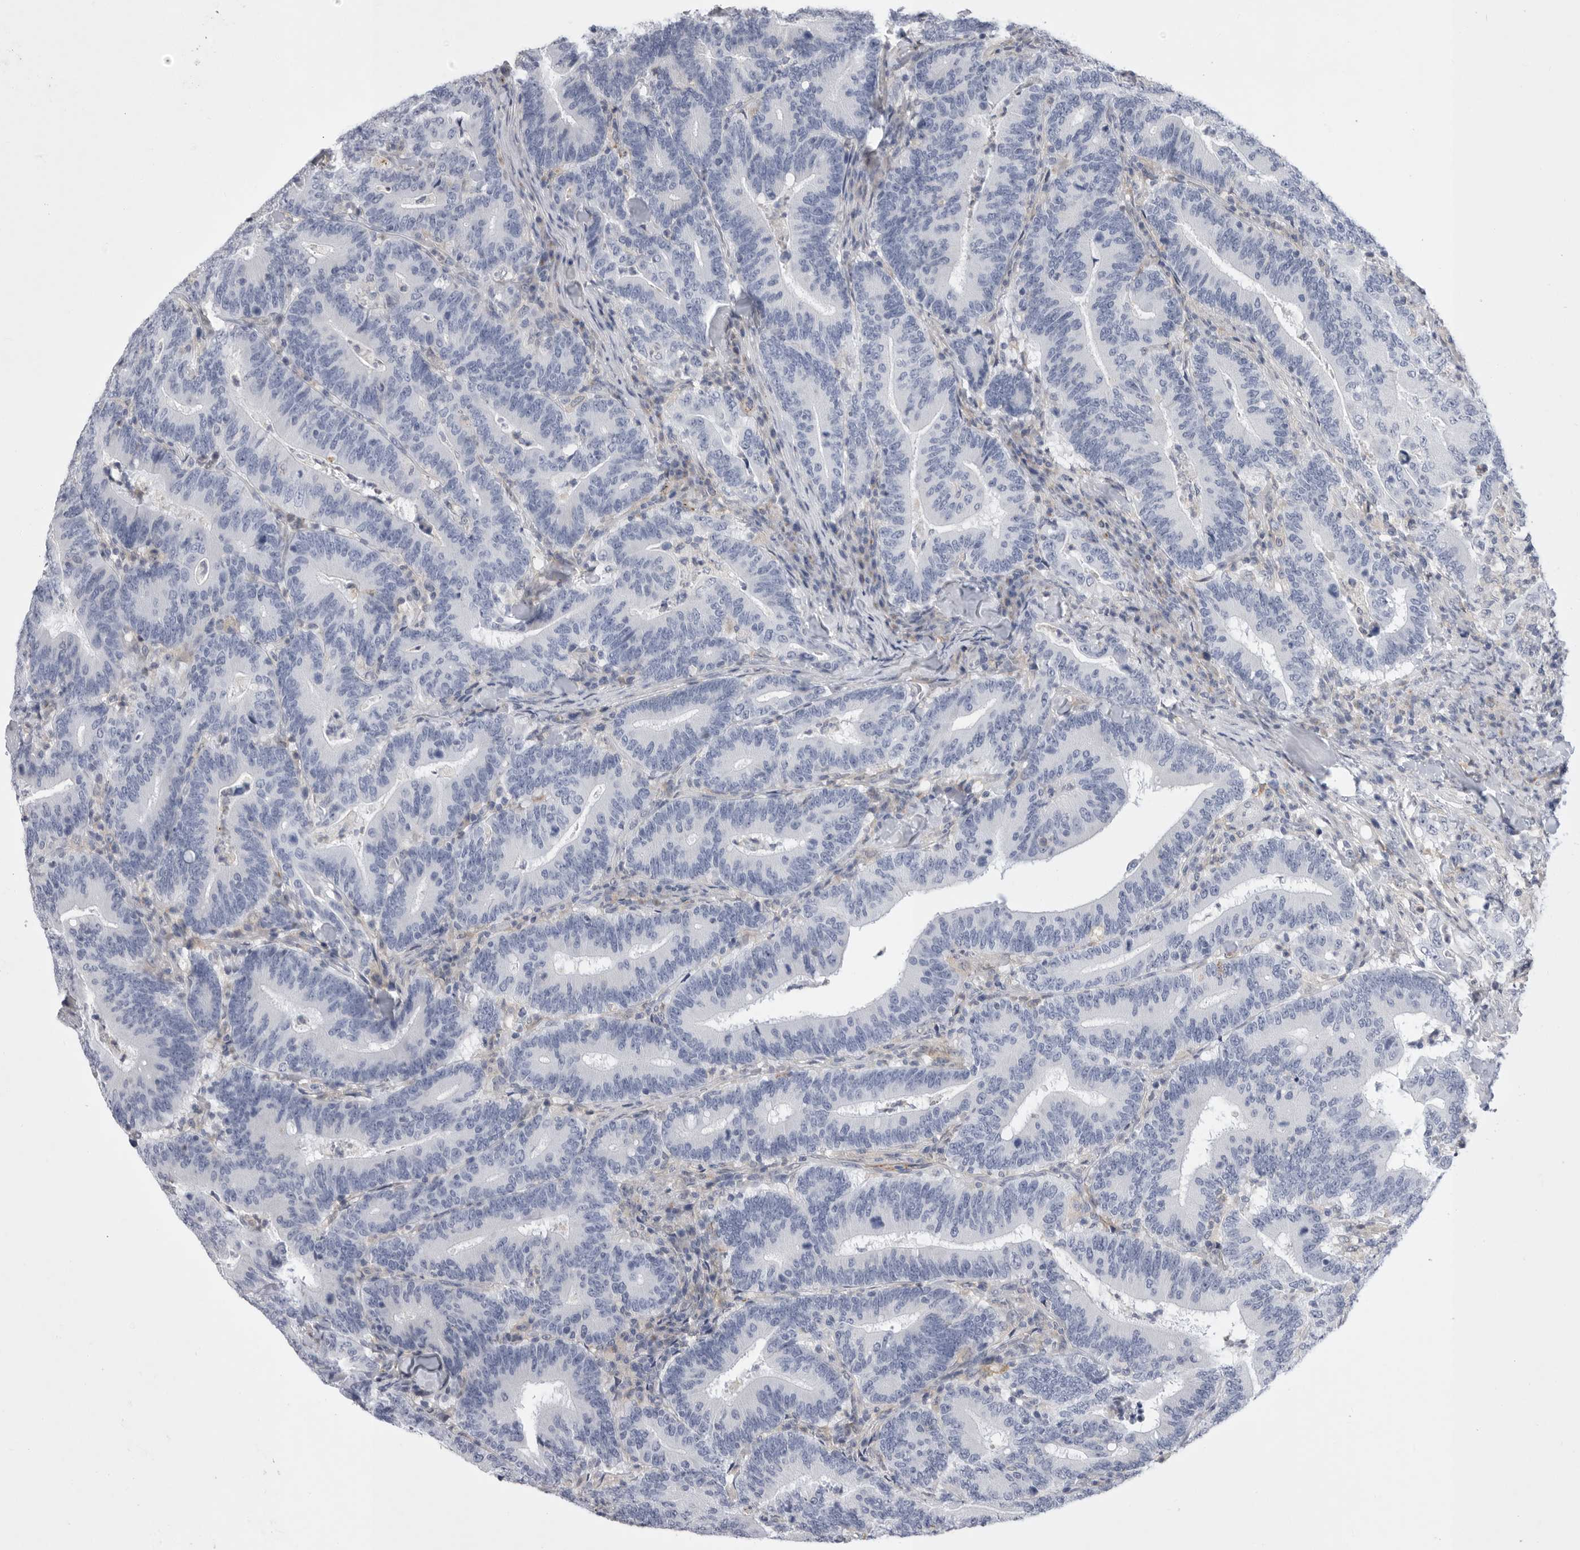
{"staining": {"intensity": "negative", "quantity": "none", "location": "none"}, "tissue": "colorectal cancer", "cell_type": "Tumor cells", "image_type": "cancer", "snomed": [{"axis": "morphology", "description": "Adenocarcinoma, NOS"}, {"axis": "topography", "description": "Colon"}], "caption": "The histopathology image reveals no staining of tumor cells in adenocarcinoma (colorectal).", "gene": "SIGLEC10", "patient": {"sex": "female", "age": 66}}